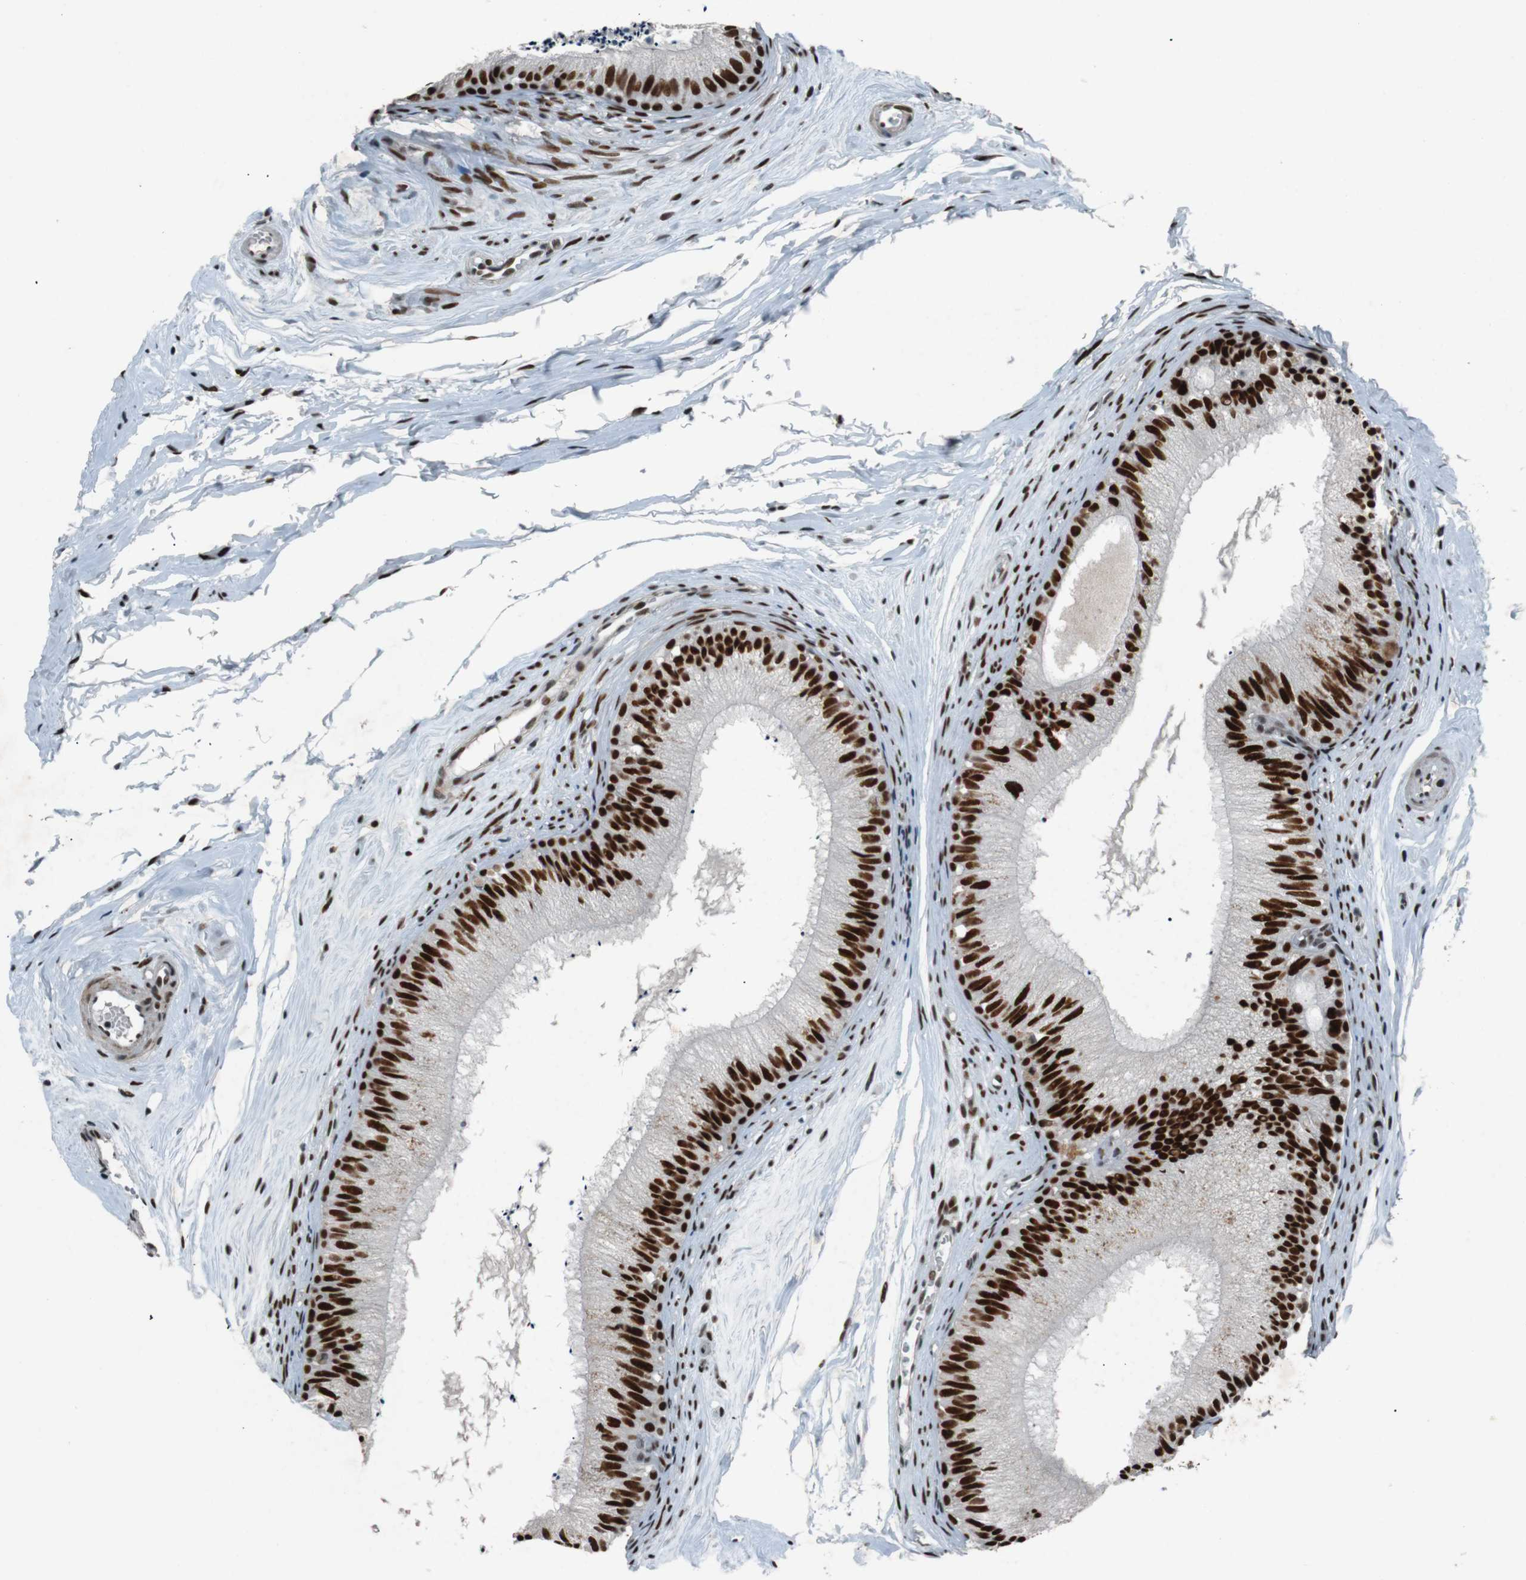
{"staining": {"intensity": "strong", "quantity": ">75%", "location": "nuclear"}, "tissue": "epididymis", "cell_type": "Glandular cells", "image_type": "normal", "snomed": [{"axis": "morphology", "description": "Normal tissue, NOS"}, {"axis": "topography", "description": "Epididymis"}], "caption": "Protein expression analysis of benign epididymis displays strong nuclear staining in about >75% of glandular cells. (DAB = brown stain, brightfield microscopy at high magnification).", "gene": "HEXIM1", "patient": {"sex": "male", "age": 56}}